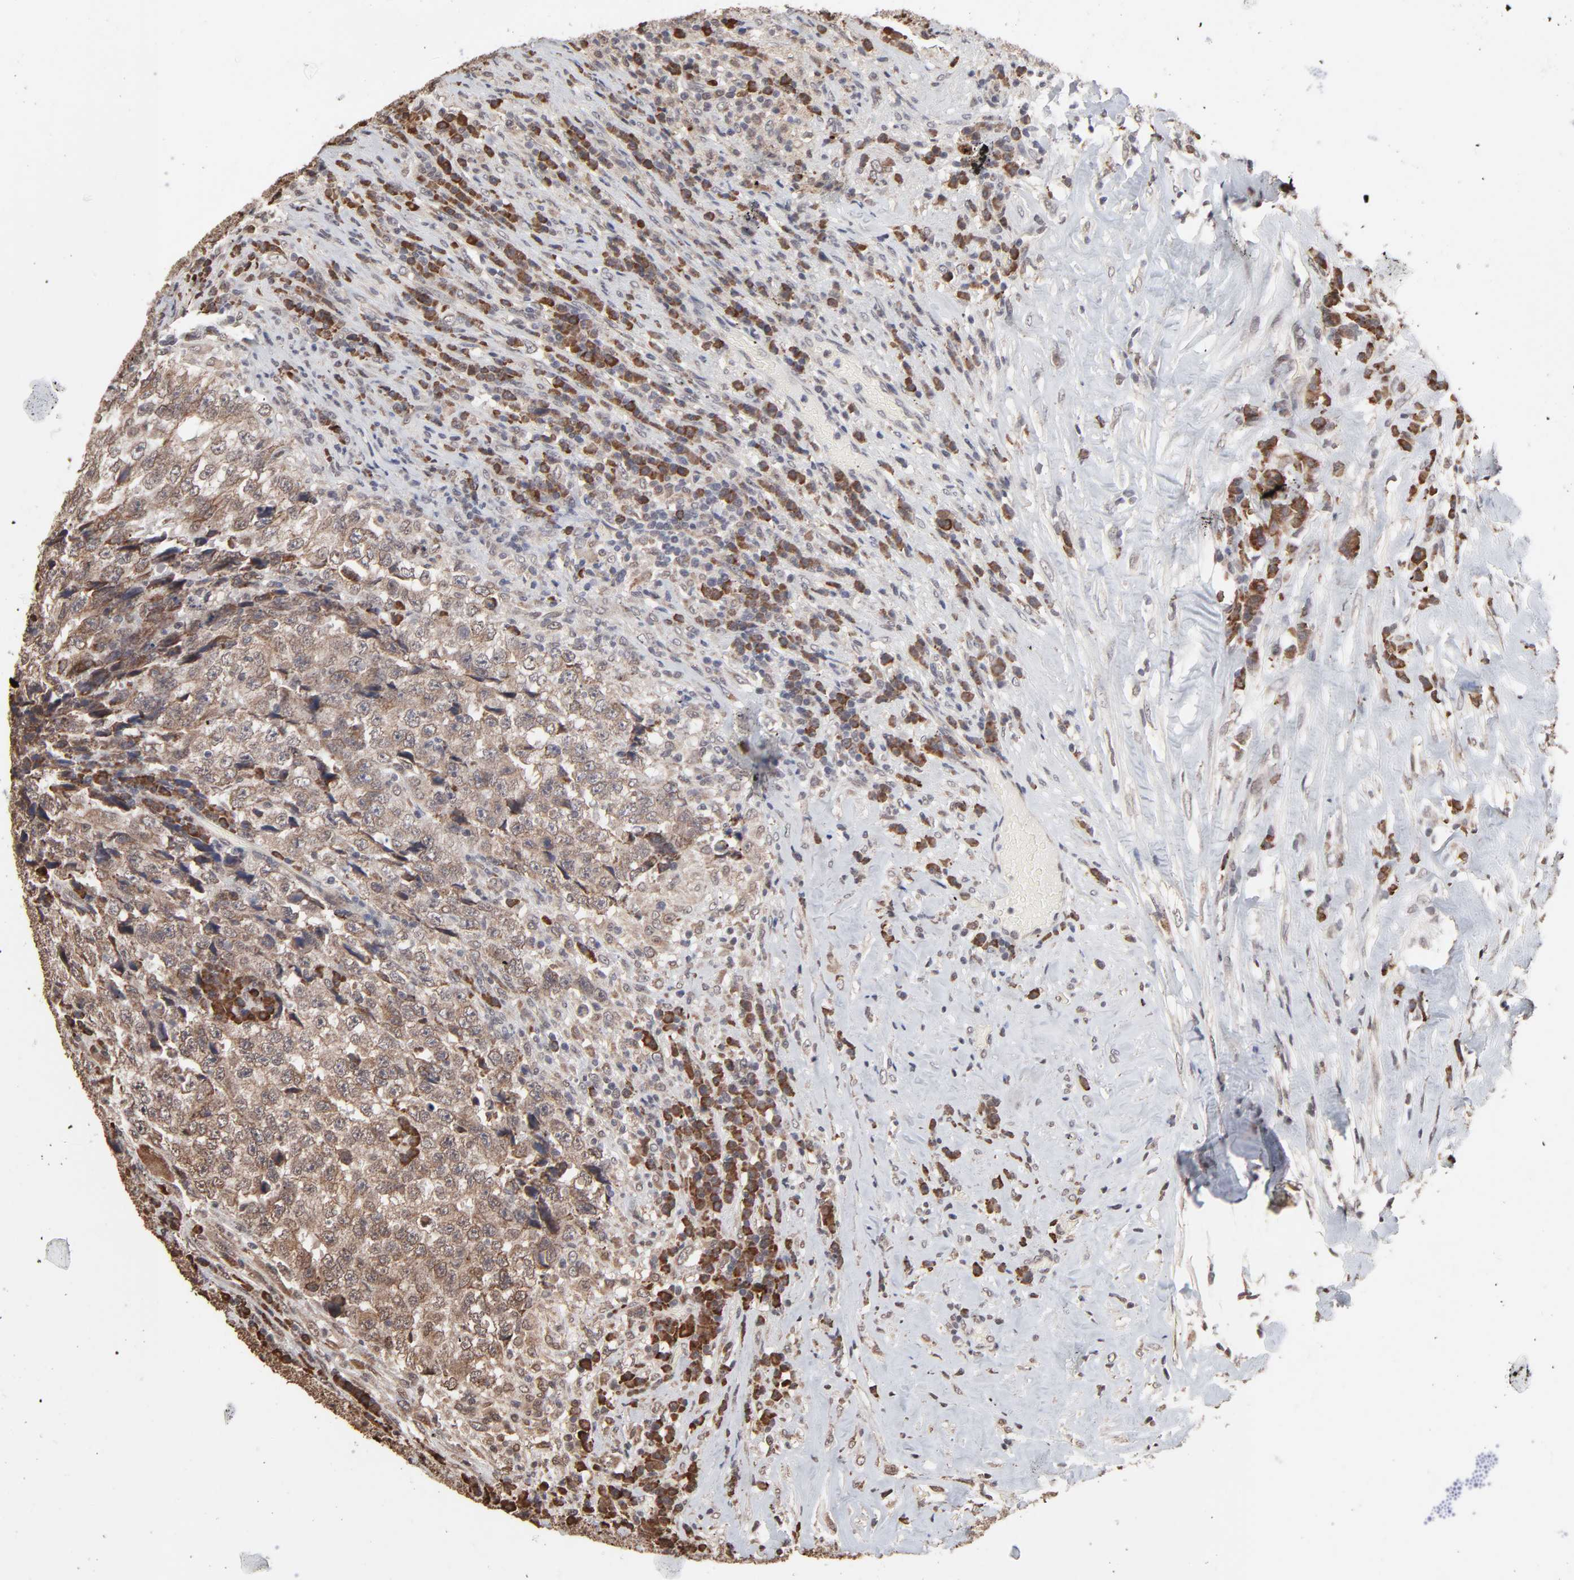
{"staining": {"intensity": "moderate", "quantity": ">75%", "location": "cytoplasmic/membranous"}, "tissue": "testis cancer", "cell_type": "Tumor cells", "image_type": "cancer", "snomed": [{"axis": "morphology", "description": "Necrosis, NOS"}, {"axis": "morphology", "description": "Carcinoma, Embryonal, NOS"}, {"axis": "topography", "description": "Testis"}], "caption": "DAB immunohistochemical staining of testis cancer reveals moderate cytoplasmic/membranous protein staining in about >75% of tumor cells.", "gene": "CHM", "patient": {"sex": "male", "age": 19}}